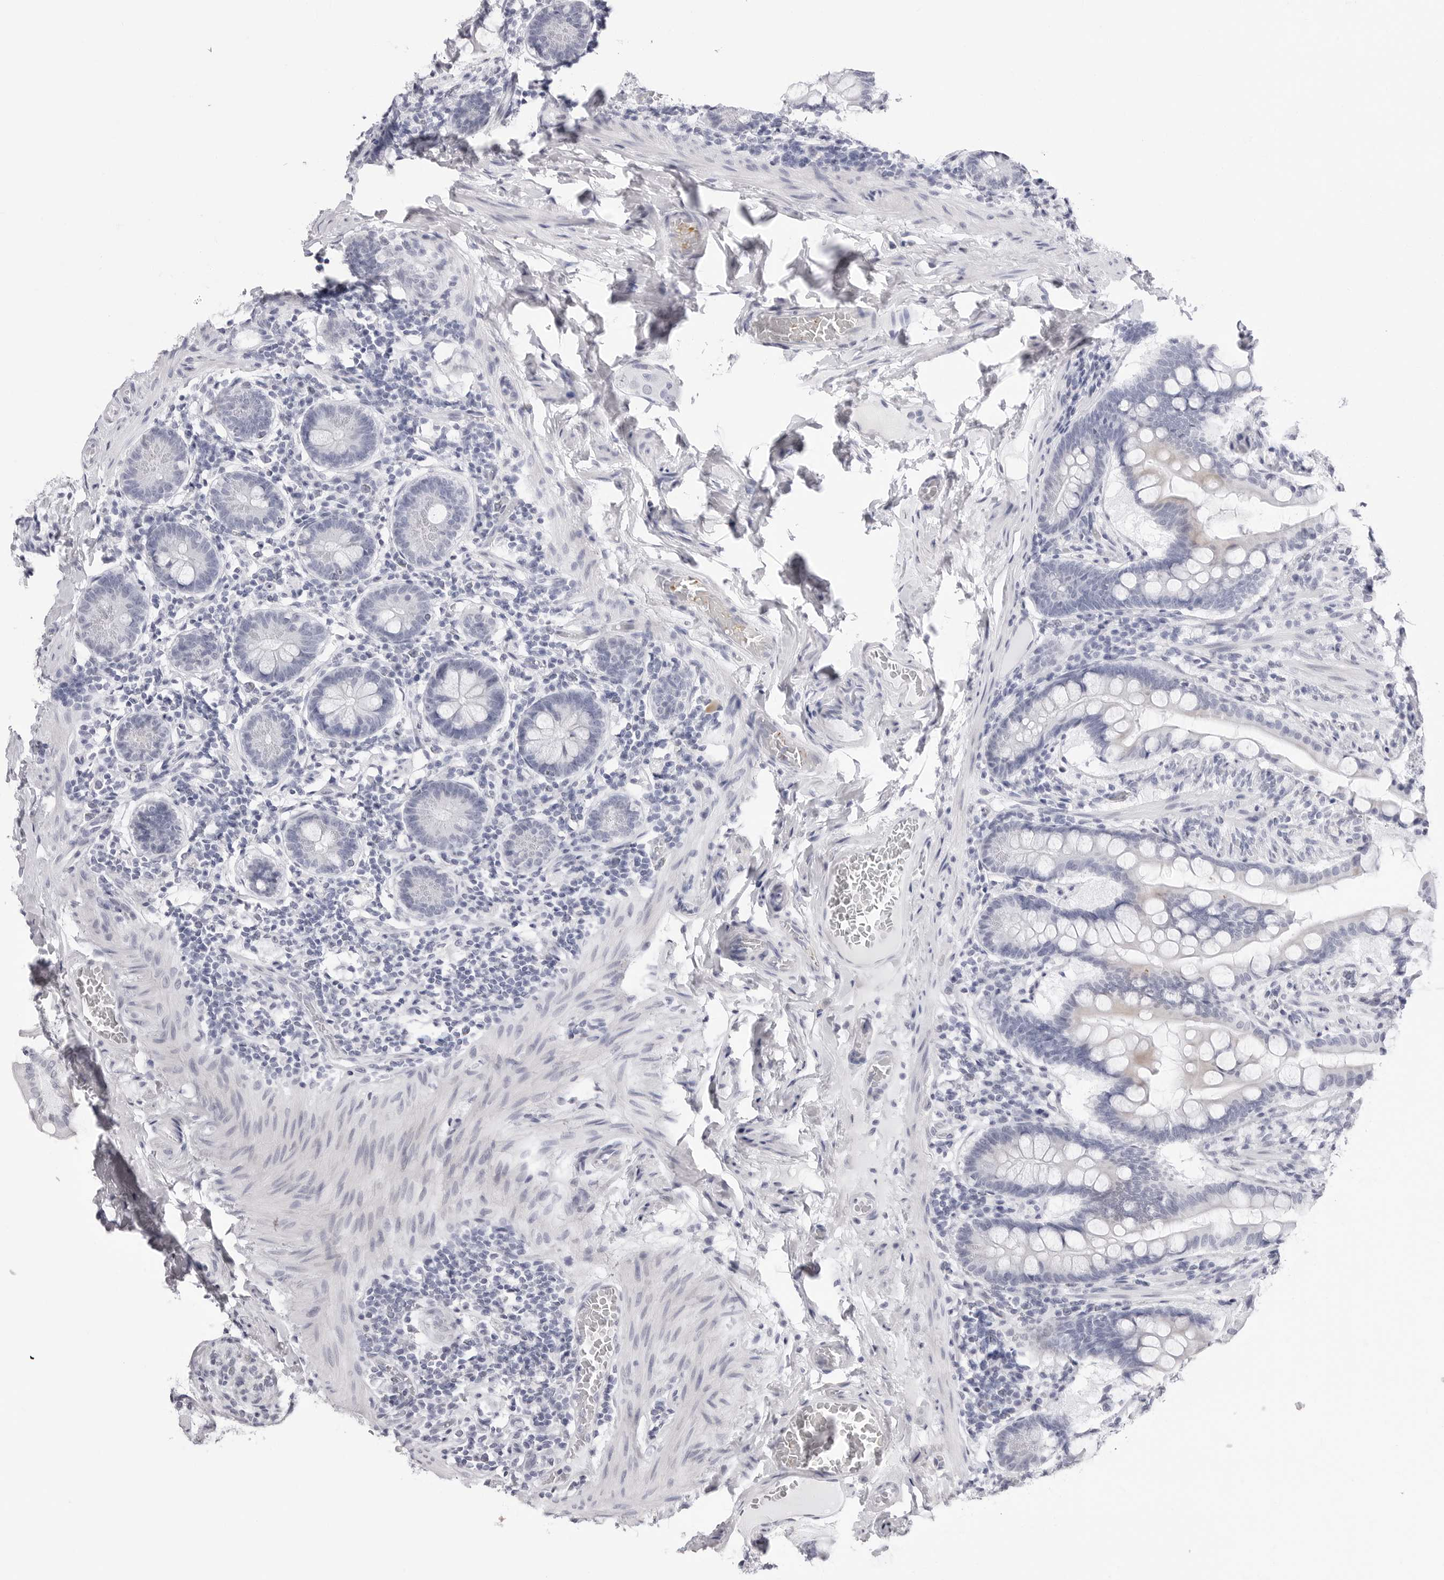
{"staining": {"intensity": "negative", "quantity": "none", "location": "none"}, "tissue": "small intestine", "cell_type": "Glandular cells", "image_type": "normal", "snomed": [{"axis": "morphology", "description": "Normal tissue, NOS"}, {"axis": "topography", "description": "Small intestine"}], "caption": "Small intestine stained for a protein using IHC demonstrates no expression glandular cells.", "gene": "TSSK1B", "patient": {"sex": "male", "age": 41}}